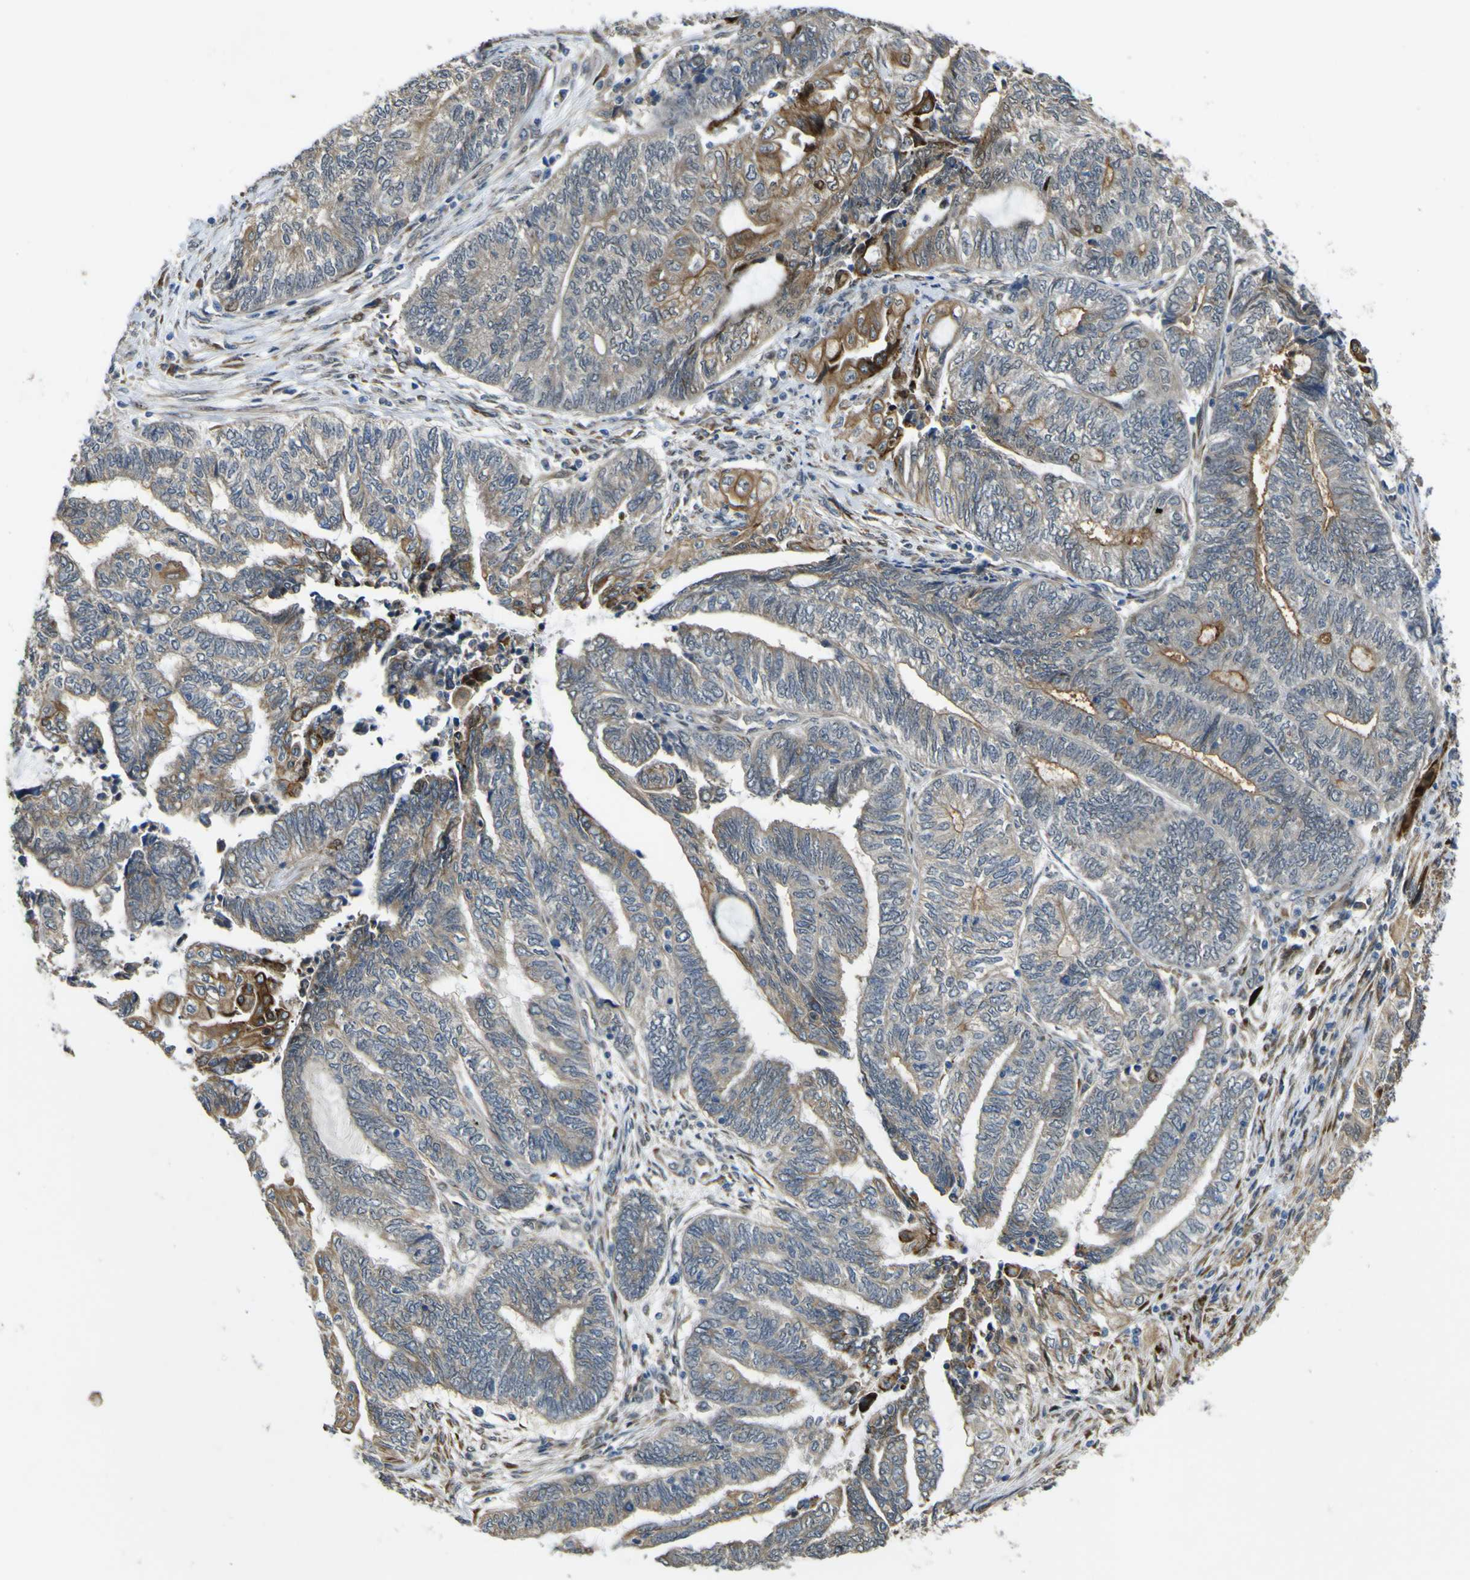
{"staining": {"intensity": "moderate", "quantity": "25%-75%", "location": "cytoplasmic/membranous"}, "tissue": "endometrial cancer", "cell_type": "Tumor cells", "image_type": "cancer", "snomed": [{"axis": "morphology", "description": "Adenocarcinoma, NOS"}, {"axis": "topography", "description": "Uterus"}, {"axis": "topography", "description": "Endometrium"}], "caption": "Immunohistochemistry (DAB (3,3'-diaminobenzidine)) staining of human endometrial cancer shows moderate cytoplasmic/membranous protein expression in about 25%-75% of tumor cells.", "gene": "LBHD1", "patient": {"sex": "female", "age": 70}}